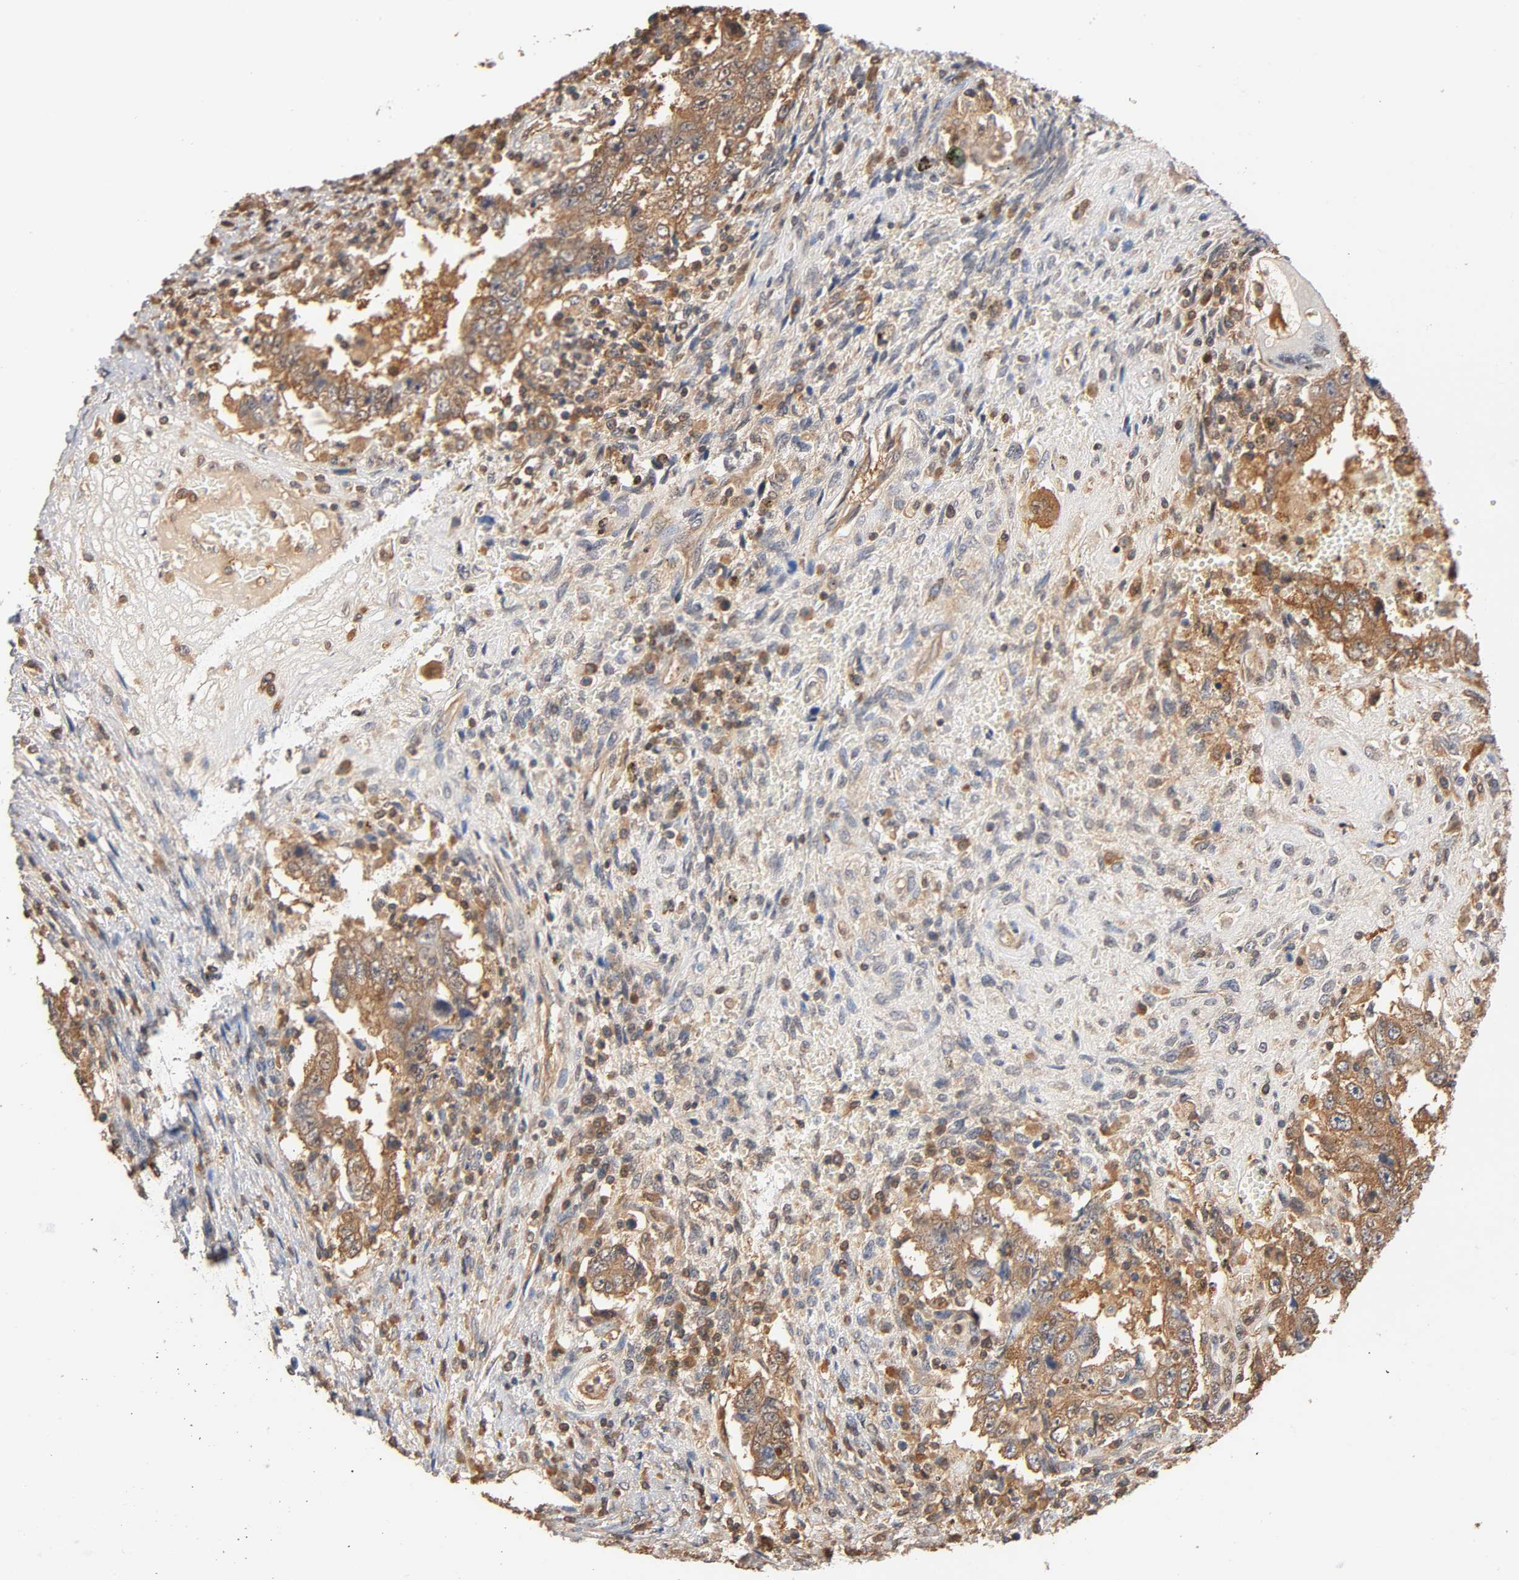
{"staining": {"intensity": "moderate", "quantity": ">75%", "location": "cytoplasmic/membranous"}, "tissue": "testis cancer", "cell_type": "Tumor cells", "image_type": "cancer", "snomed": [{"axis": "morphology", "description": "Carcinoma, Embryonal, NOS"}, {"axis": "topography", "description": "Testis"}], "caption": "A histopathology image of embryonal carcinoma (testis) stained for a protein displays moderate cytoplasmic/membranous brown staining in tumor cells. (IHC, brightfield microscopy, high magnification).", "gene": "ALDOA", "patient": {"sex": "male", "age": 26}}